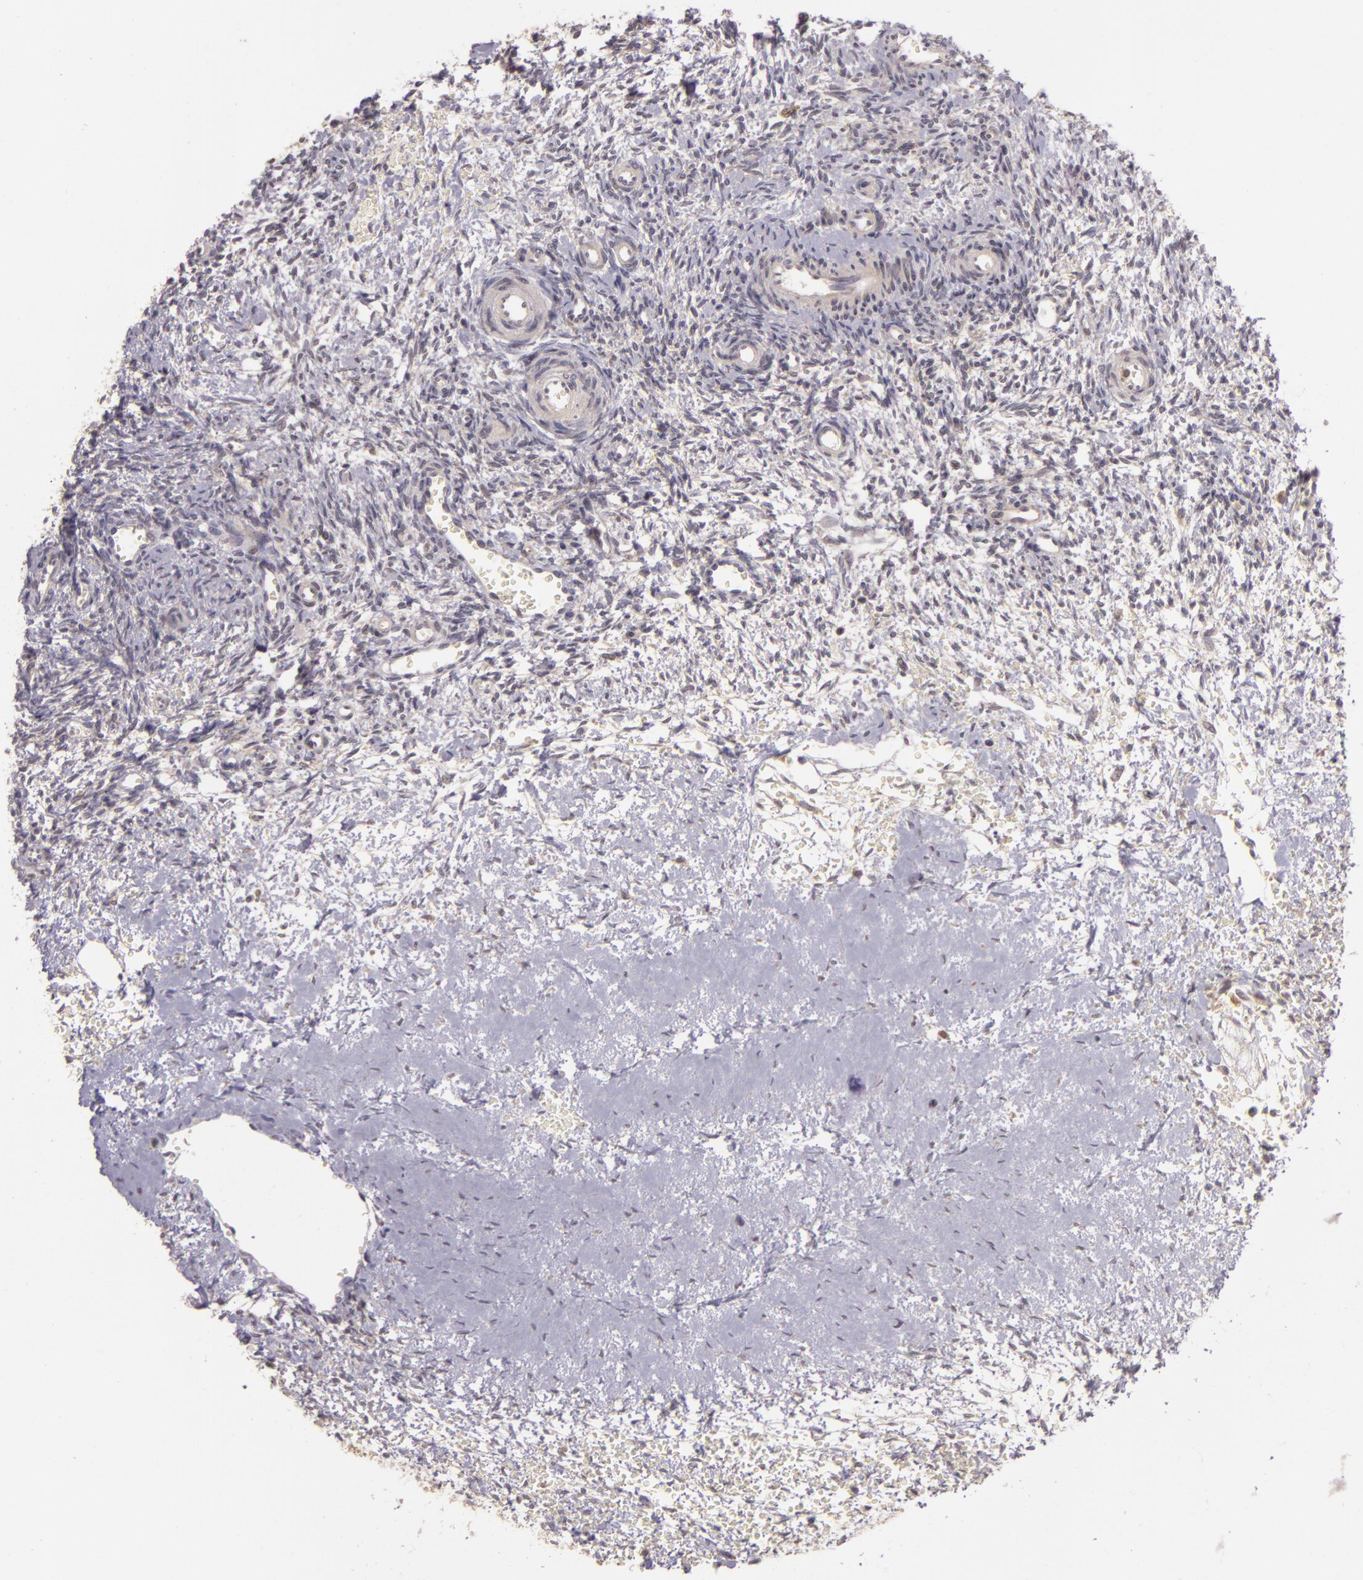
{"staining": {"intensity": "negative", "quantity": "none", "location": "none"}, "tissue": "ovary", "cell_type": "Follicle cells", "image_type": "normal", "snomed": [{"axis": "morphology", "description": "Normal tissue, NOS"}, {"axis": "topography", "description": "Ovary"}], "caption": "Immunohistochemistry (IHC) micrograph of unremarkable ovary: human ovary stained with DAB reveals no significant protein expression in follicle cells.", "gene": "PPP1R3F", "patient": {"sex": "female", "age": 39}}